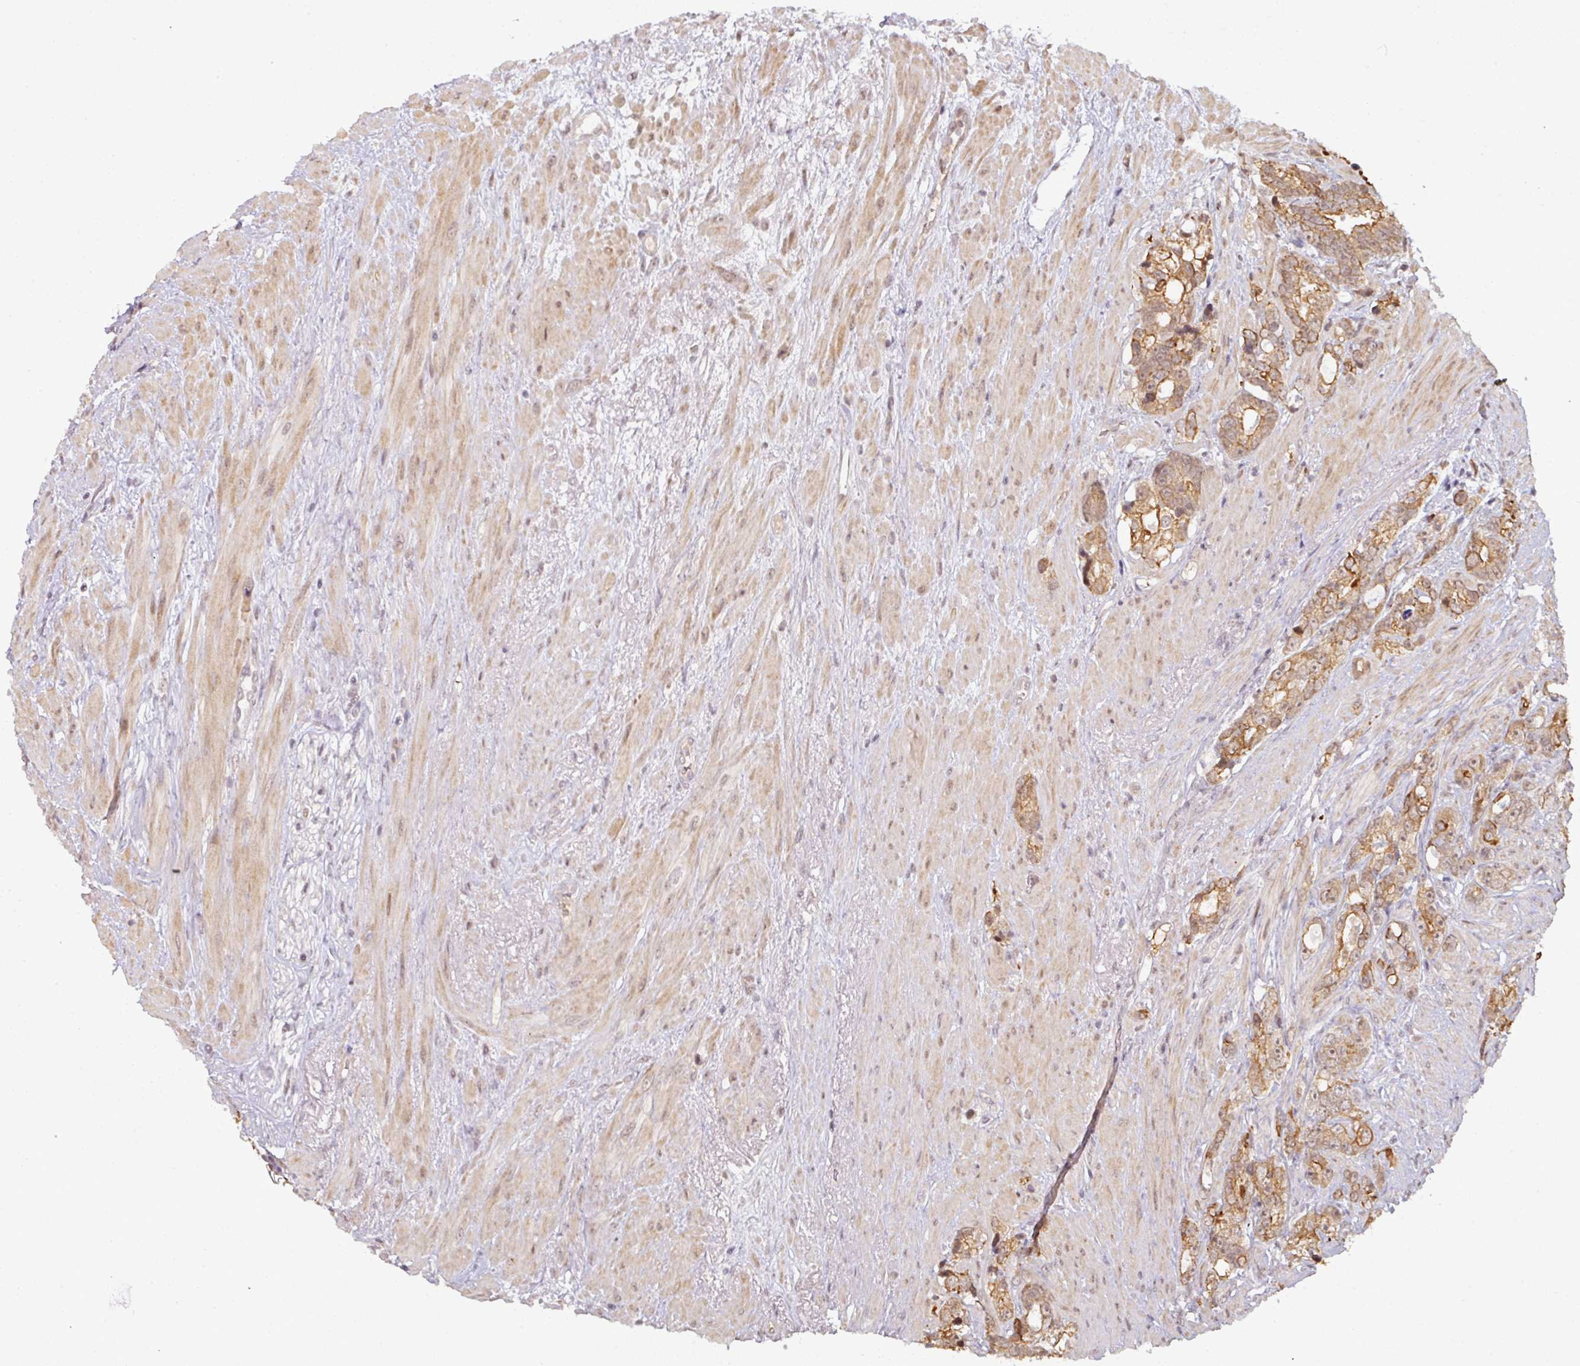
{"staining": {"intensity": "moderate", "quantity": "25%-75%", "location": "cytoplasmic/membranous"}, "tissue": "prostate cancer", "cell_type": "Tumor cells", "image_type": "cancer", "snomed": [{"axis": "morphology", "description": "Adenocarcinoma, High grade"}, {"axis": "topography", "description": "Prostate"}], "caption": "The histopathology image shows staining of prostate adenocarcinoma (high-grade), revealing moderate cytoplasmic/membranous protein staining (brown color) within tumor cells.", "gene": "GTF2H3", "patient": {"sex": "male", "age": 74}}